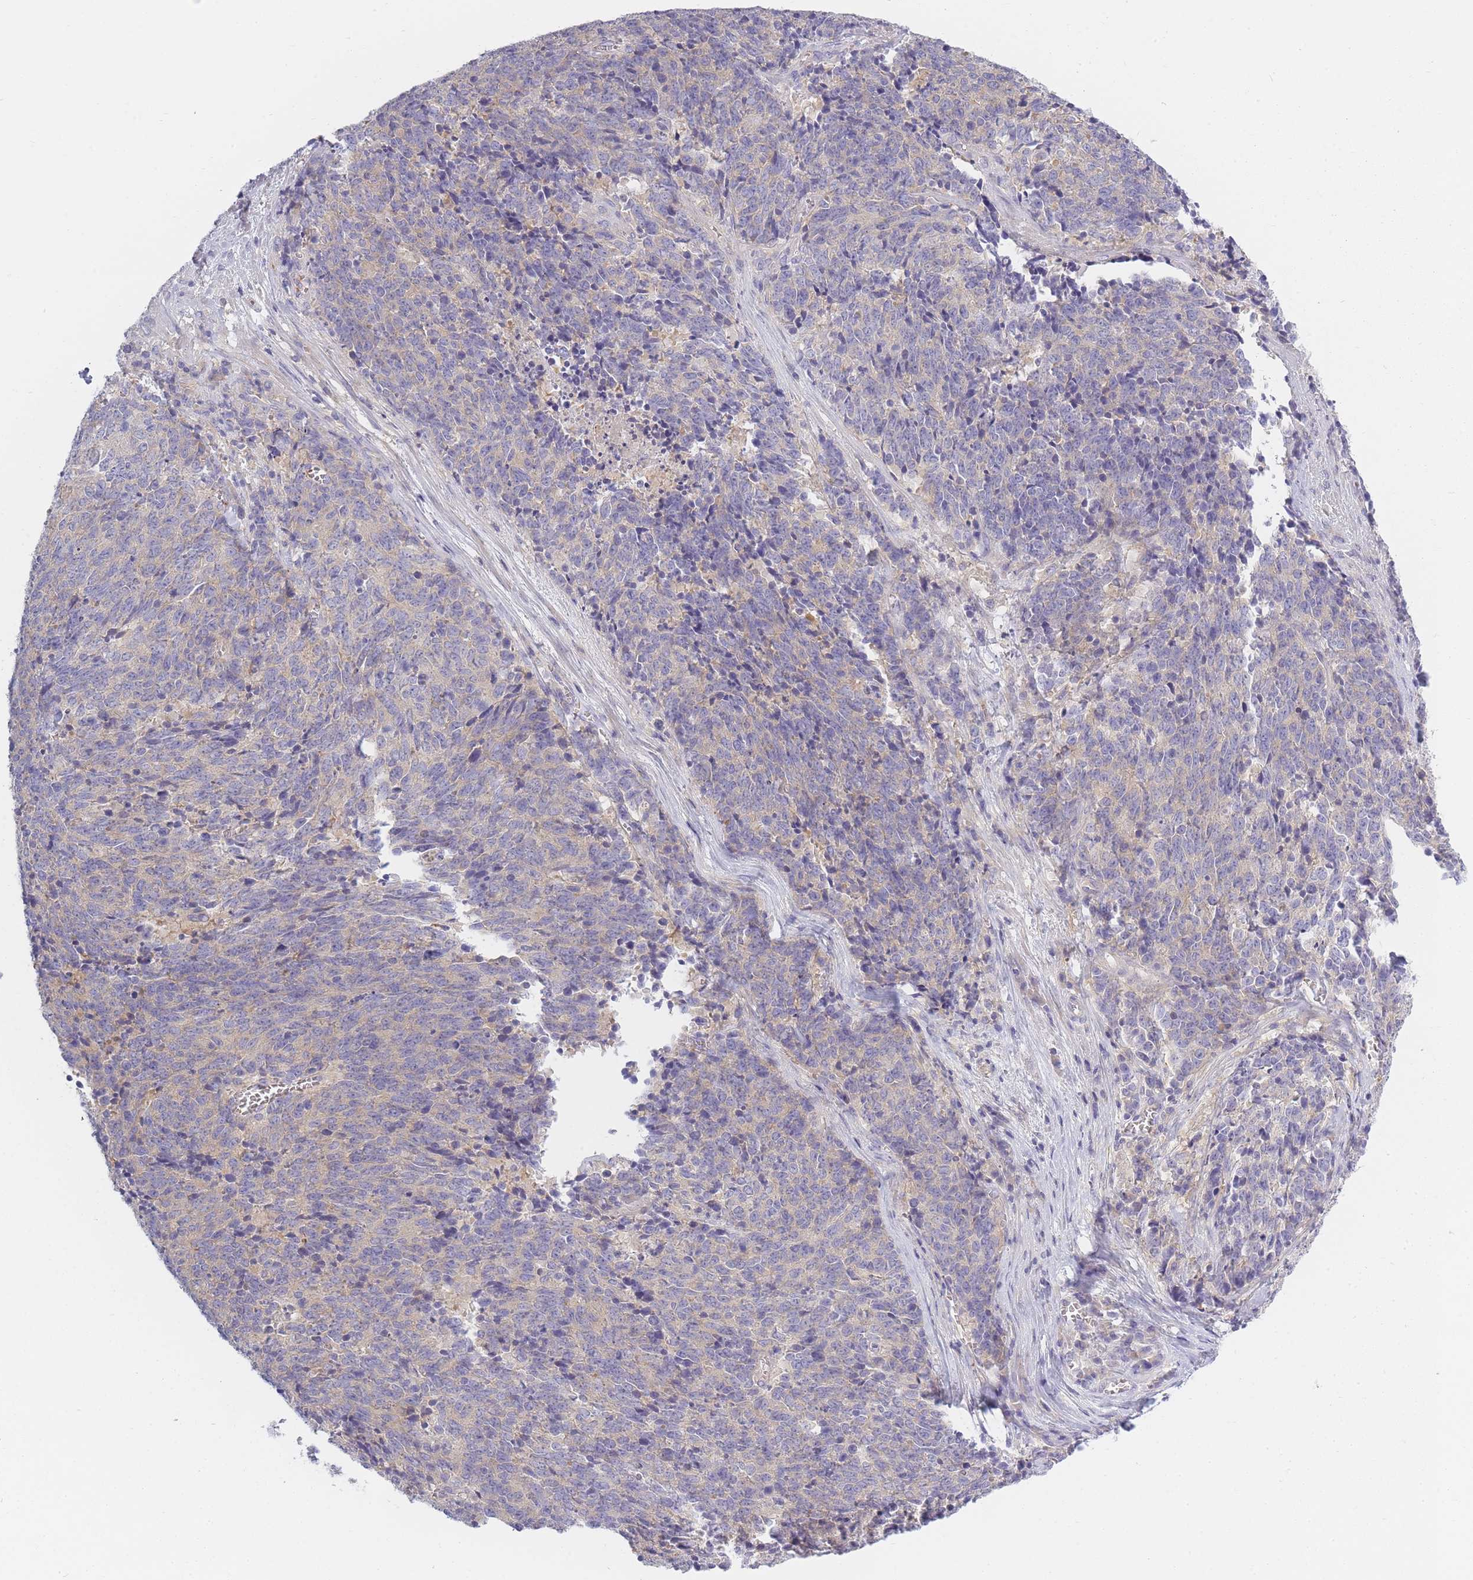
{"staining": {"intensity": "negative", "quantity": "none", "location": "none"}, "tissue": "cervical cancer", "cell_type": "Tumor cells", "image_type": "cancer", "snomed": [{"axis": "morphology", "description": "Squamous cell carcinoma, NOS"}, {"axis": "topography", "description": "Cervix"}], "caption": "This is an immunohistochemistry (IHC) photomicrograph of cervical cancer (squamous cell carcinoma). There is no positivity in tumor cells.", "gene": "AP3M2", "patient": {"sex": "female", "age": 29}}